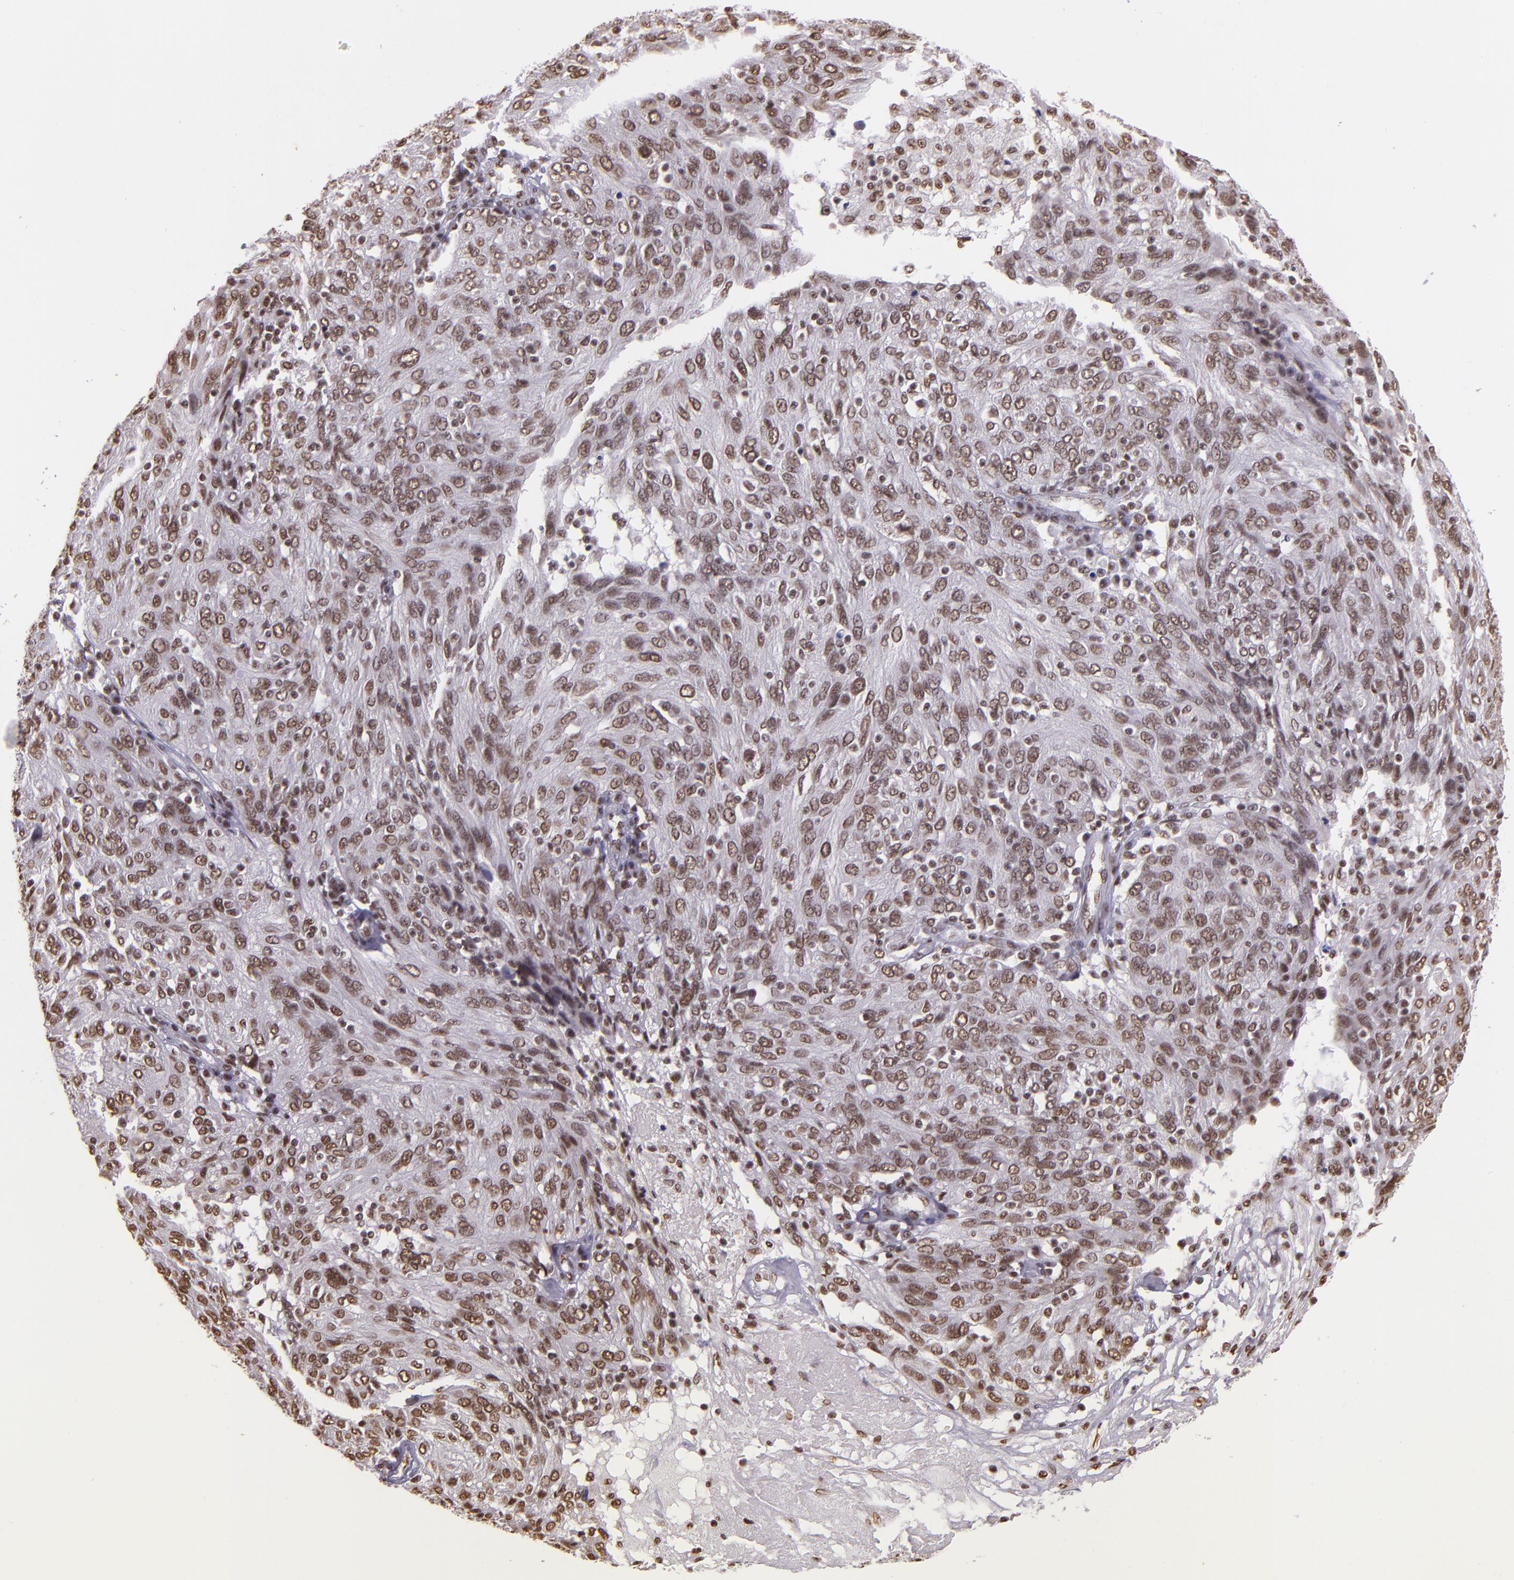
{"staining": {"intensity": "moderate", "quantity": ">75%", "location": "nuclear"}, "tissue": "ovarian cancer", "cell_type": "Tumor cells", "image_type": "cancer", "snomed": [{"axis": "morphology", "description": "Carcinoma, endometroid"}, {"axis": "topography", "description": "Ovary"}], "caption": "IHC micrograph of neoplastic tissue: ovarian cancer (endometroid carcinoma) stained using IHC reveals medium levels of moderate protein expression localized specifically in the nuclear of tumor cells, appearing as a nuclear brown color.", "gene": "USF1", "patient": {"sex": "female", "age": 50}}